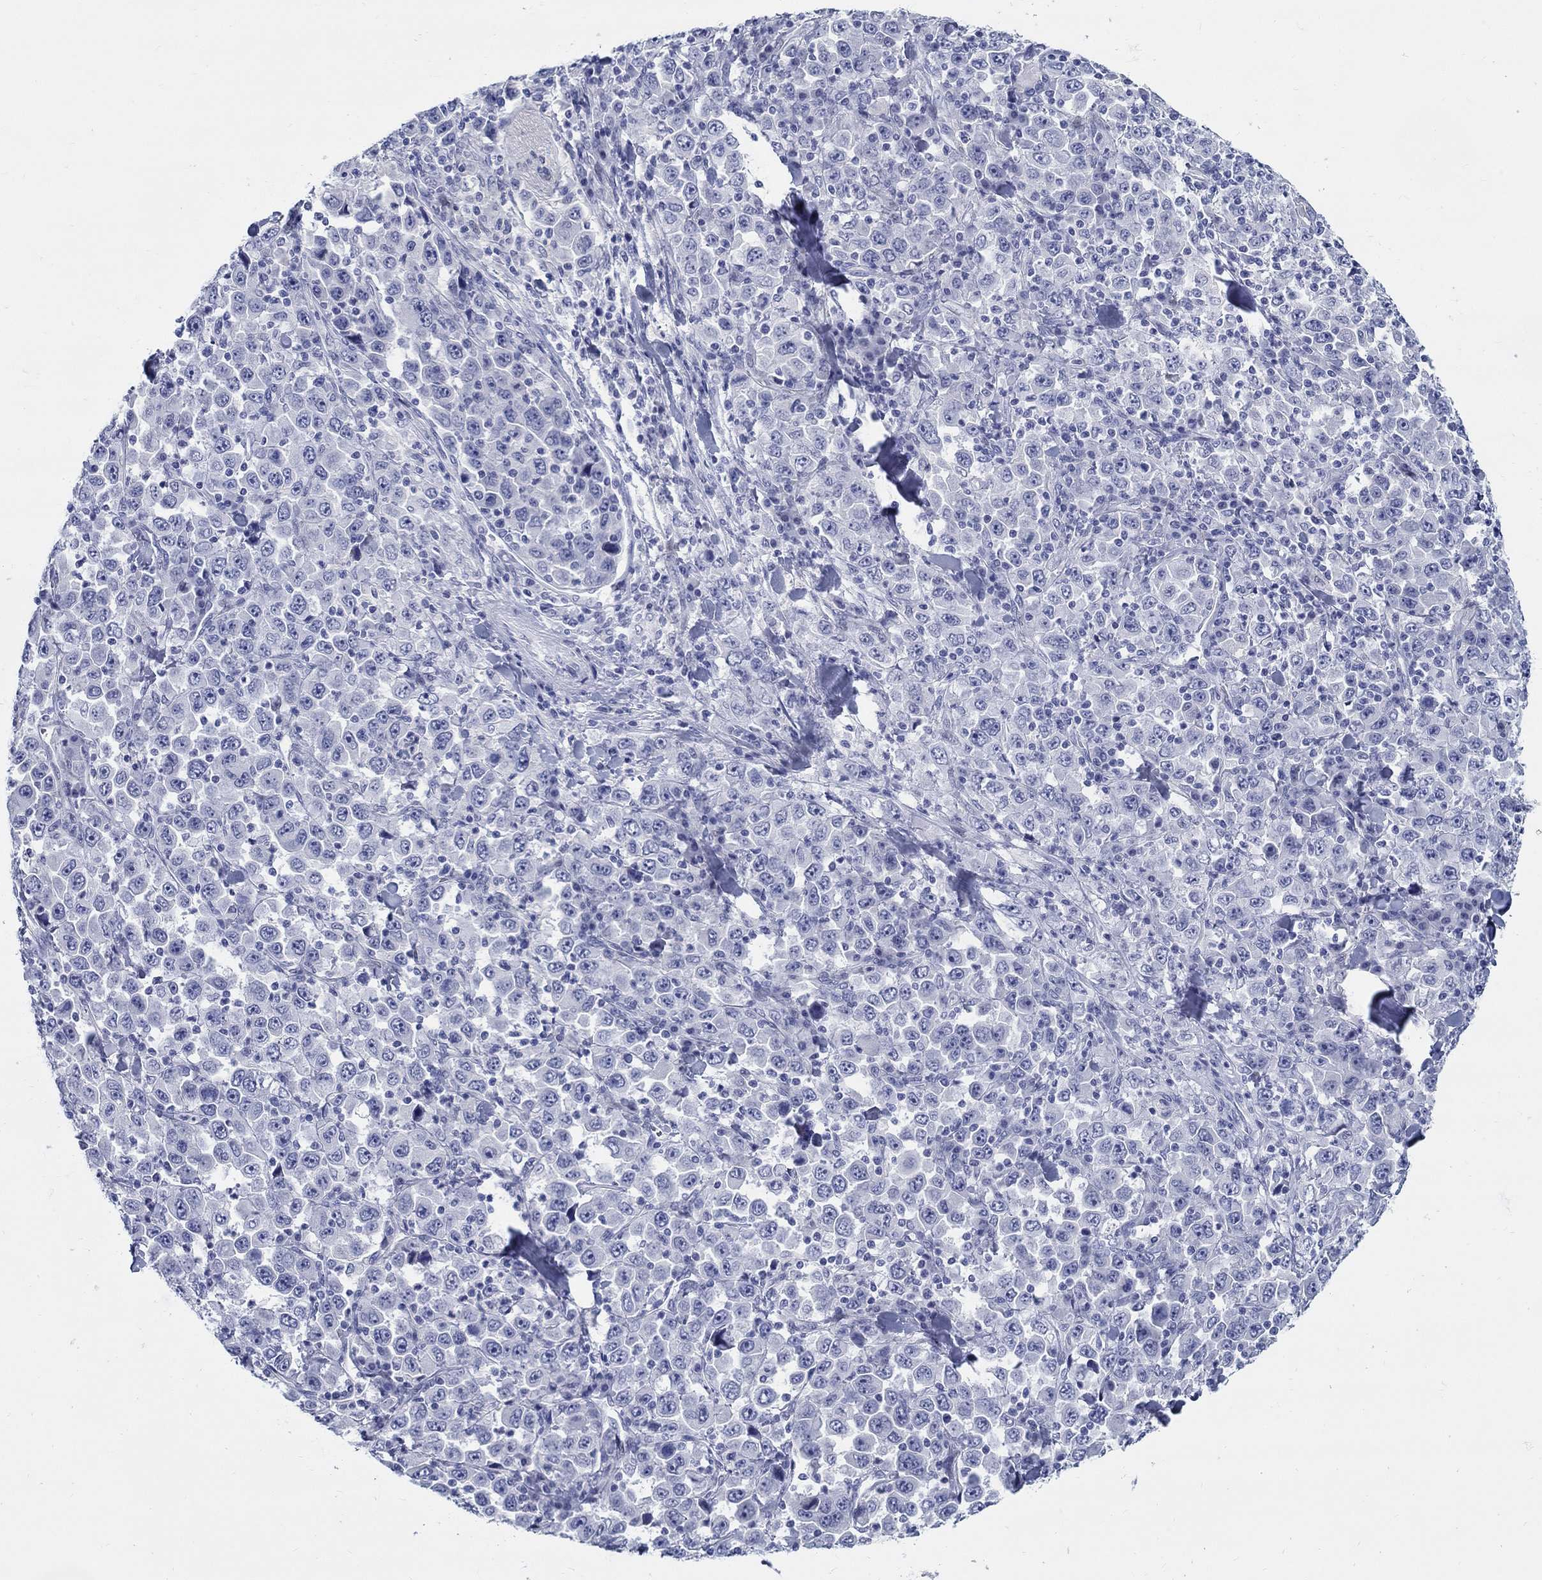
{"staining": {"intensity": "negative", "quantity": "none", "location": "none"}, "tissue": "stomach cancer", "cell_type": "Tumor cells", "image_type": "cancer", "snomed": [{"axis": "morphology", "description": "Normal tissue, NOS"}, {"axis": "morphology", "description": "Adenocarcinoma, NOS"}, {"axis": "topography", "description": "Stomach, upper"}, {"axis": "topography", "description": "Stomach"}], "caption": "Stomach cancer (adenocarcinoma) stained for a protein using immunohistochemistry exhibits no expression tumor cells.", "gene": "CRYGS", "patient": {"sex": "male", "age": 59}}